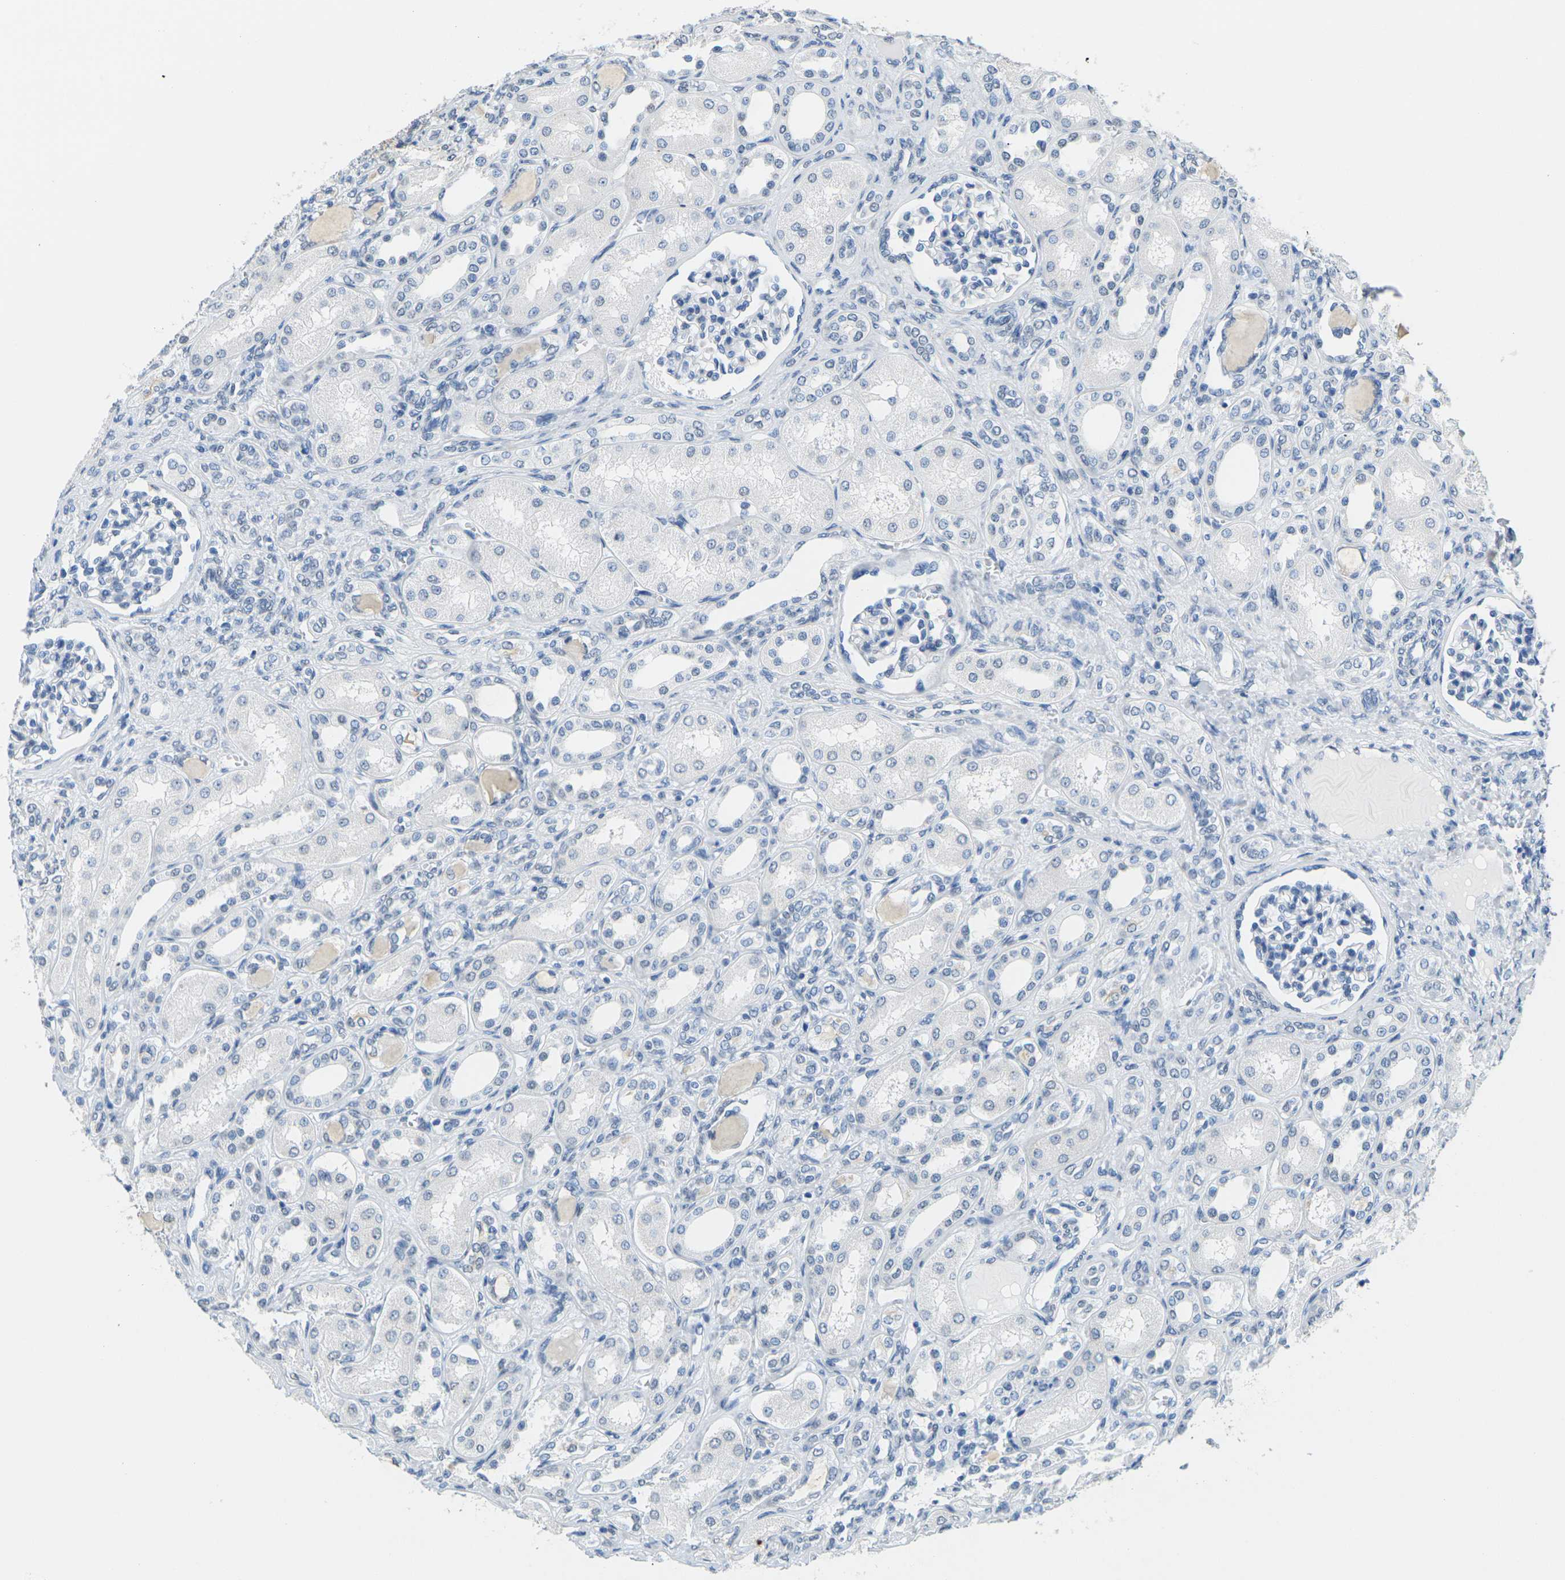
{"staining": {"intensity": "negative", "quantity": "none", "location": "none"}, "tissue": "kidney", "cell_type": "Cells in glomeruli", "image_type": "normal", "snomed": [{"axis": "morphology", "description": "Normal tissue, NOS"}, {"axis": "topography", "description": "Kidney"}], "caption": "High power microscopy histopathology image of an IHC histopathology image of normal kidney, revealing no significant positivity in cells in glomeruli. (Immunohistochemistry (ihc), brightfield microscopy, high magnification).", "gene": "CTAG1A", "patient": {"sex": "male", "age": 7}}